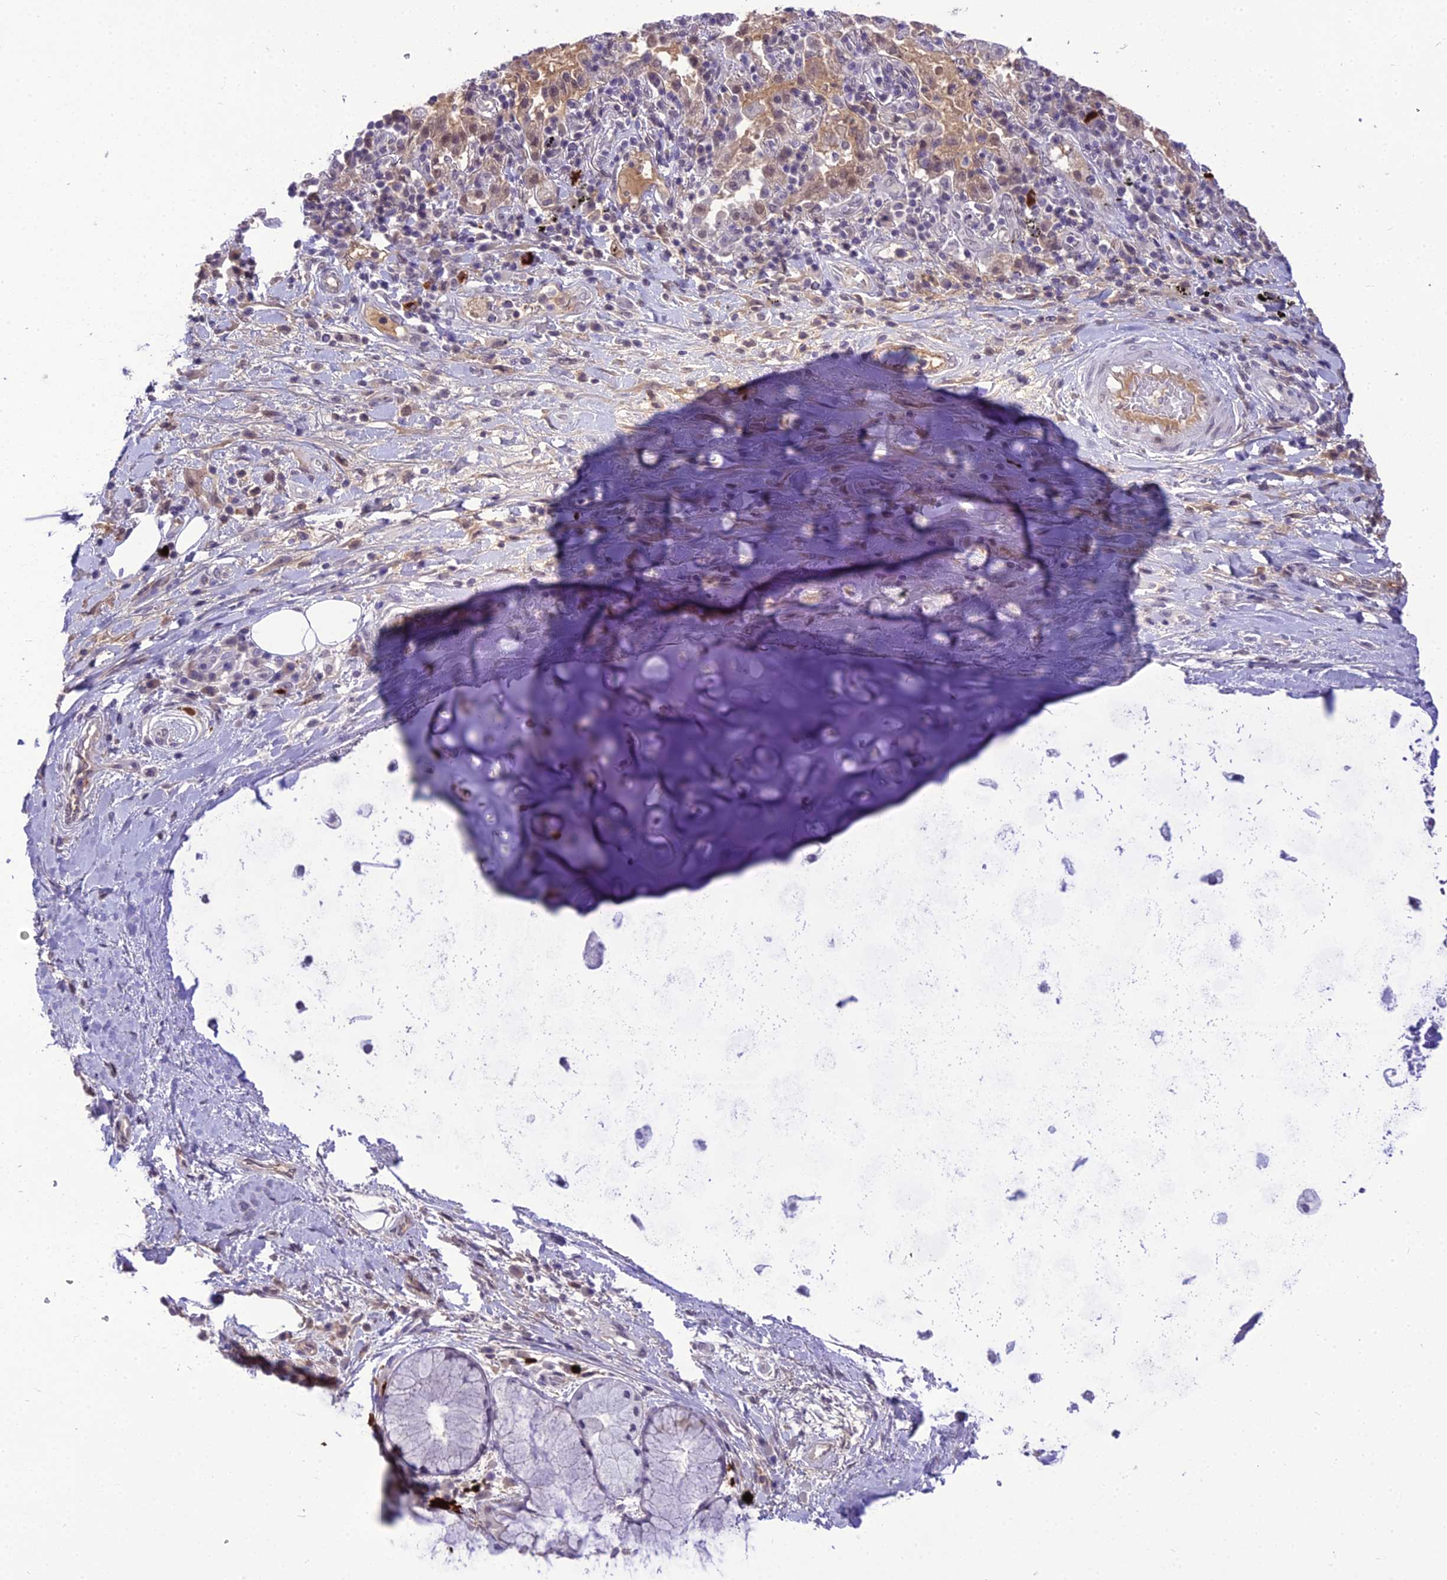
{"staining": {"intensity": "negative", "quantity": "none", "location": "none"}, "tissue": "adipose tissue", "cell_type": "Adipocytes", "image_type": "normal", "snomed": [{"axis": "morphology", "description": "Normal tissue, NOS"}, {"axis": "morphology", "description": "Squamous cell carcinoma, NOS"}, {"axis": "topography", "description": "Bronchus"}, {"axis": "topography", "description": "Lung"}], "caption": "Human adipose tissue stained for a protein using IHC exhibits no positivity in adipocytes.", "gene": "SH3RF3", "patient": {"sex": "male", "age": 64}}